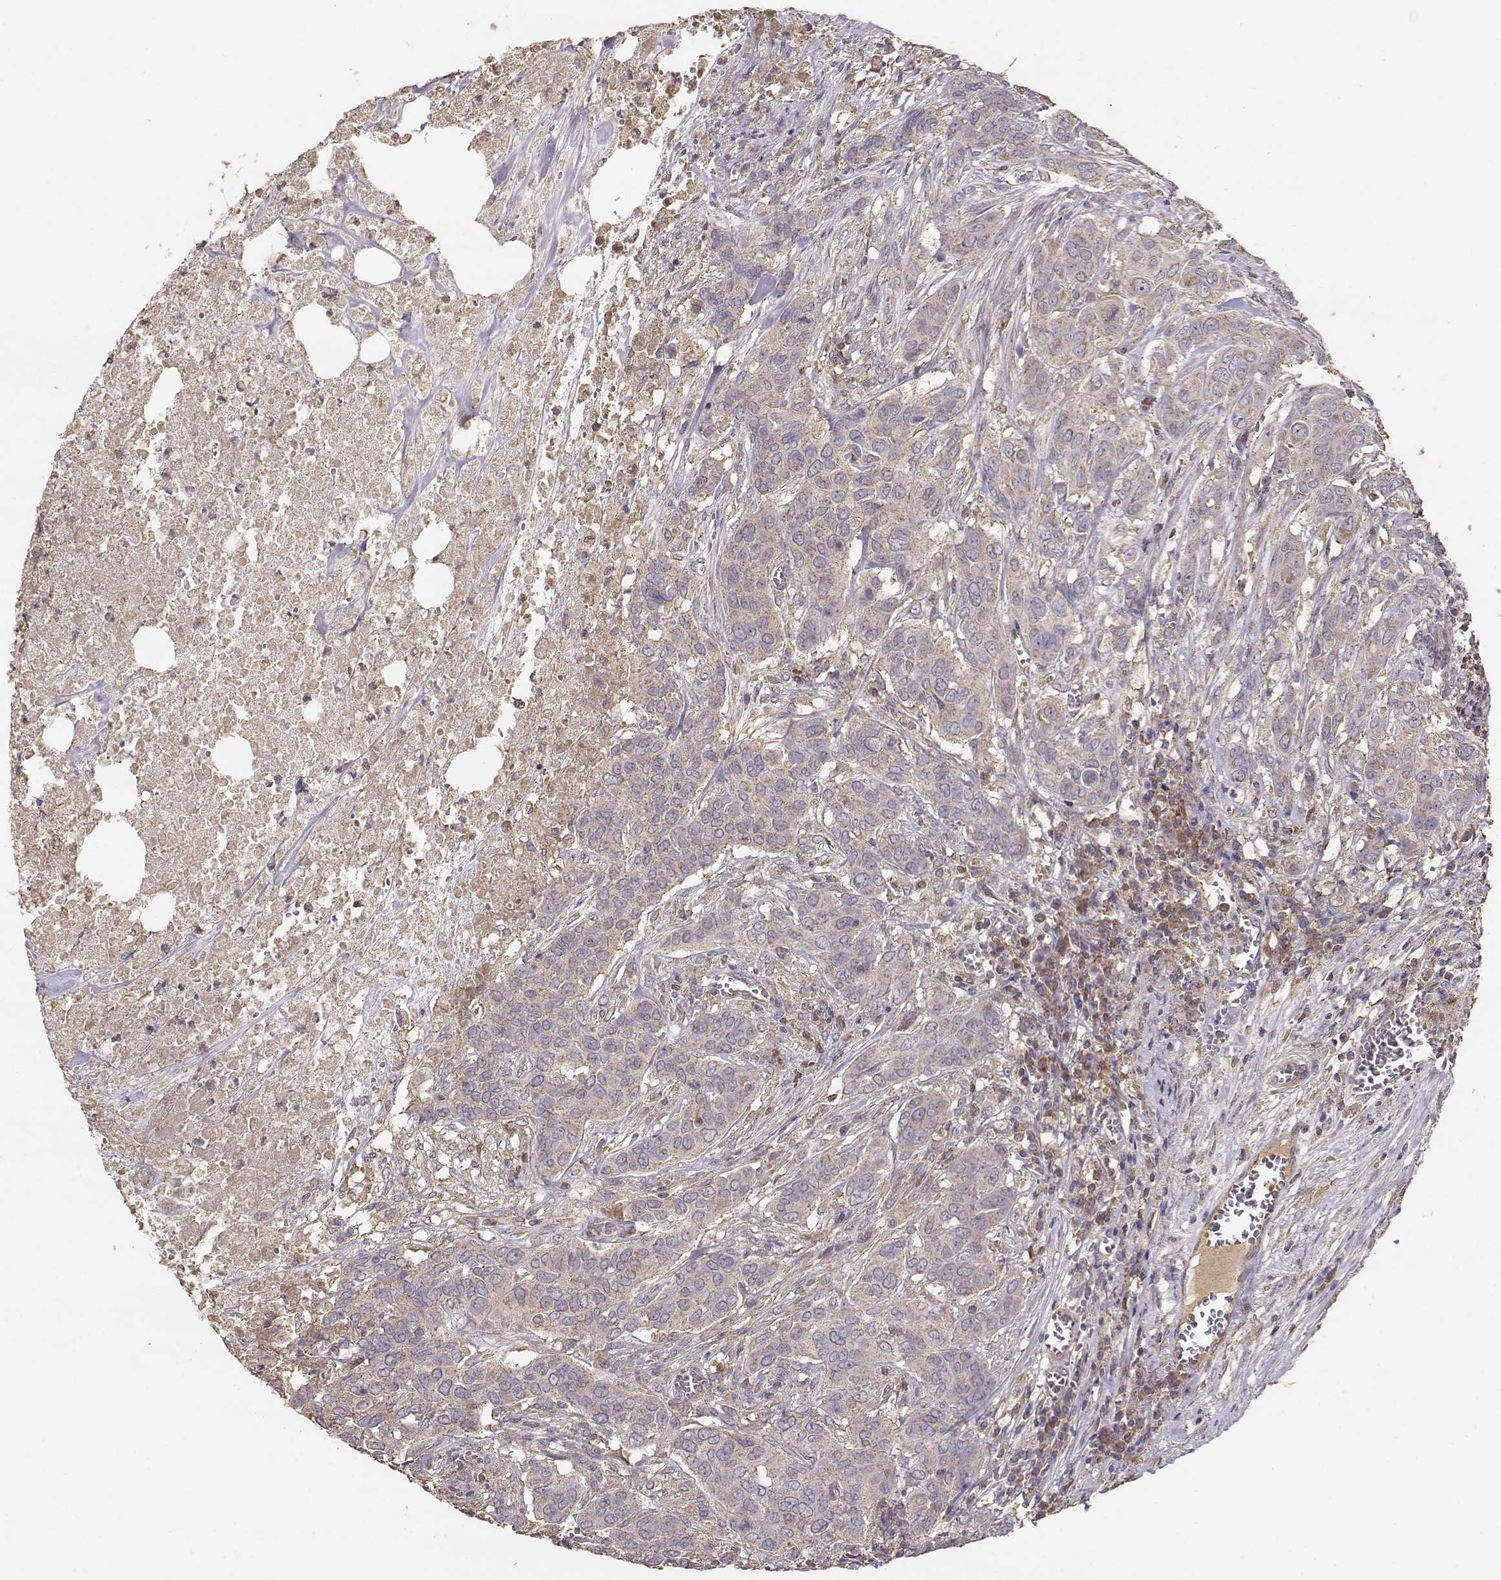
{"staining": {"intensity": "weak", "quantity": ">75%", "location": "cytoplasmic/membranous"}, "tissue": "urothelial cancer", "cell_type": "Tumor cells", "image_type": "cancer", "snomed": [{"axis": "morphology", "description": "Urothelial carcinoma, NOS"}, {"axis": "morphology", "description": "Urothelial carcinoma, High grade"}, {"axis": "topography", "description": "Urinary bladder"}], "caption": "This image displays IHC staining of human urothelial cancer, with low weak cytoplasmic/membranous expression in about >75% of tumor cells.", "gene": "TARS3", "patient": {"sex": "male", "age": 63}}